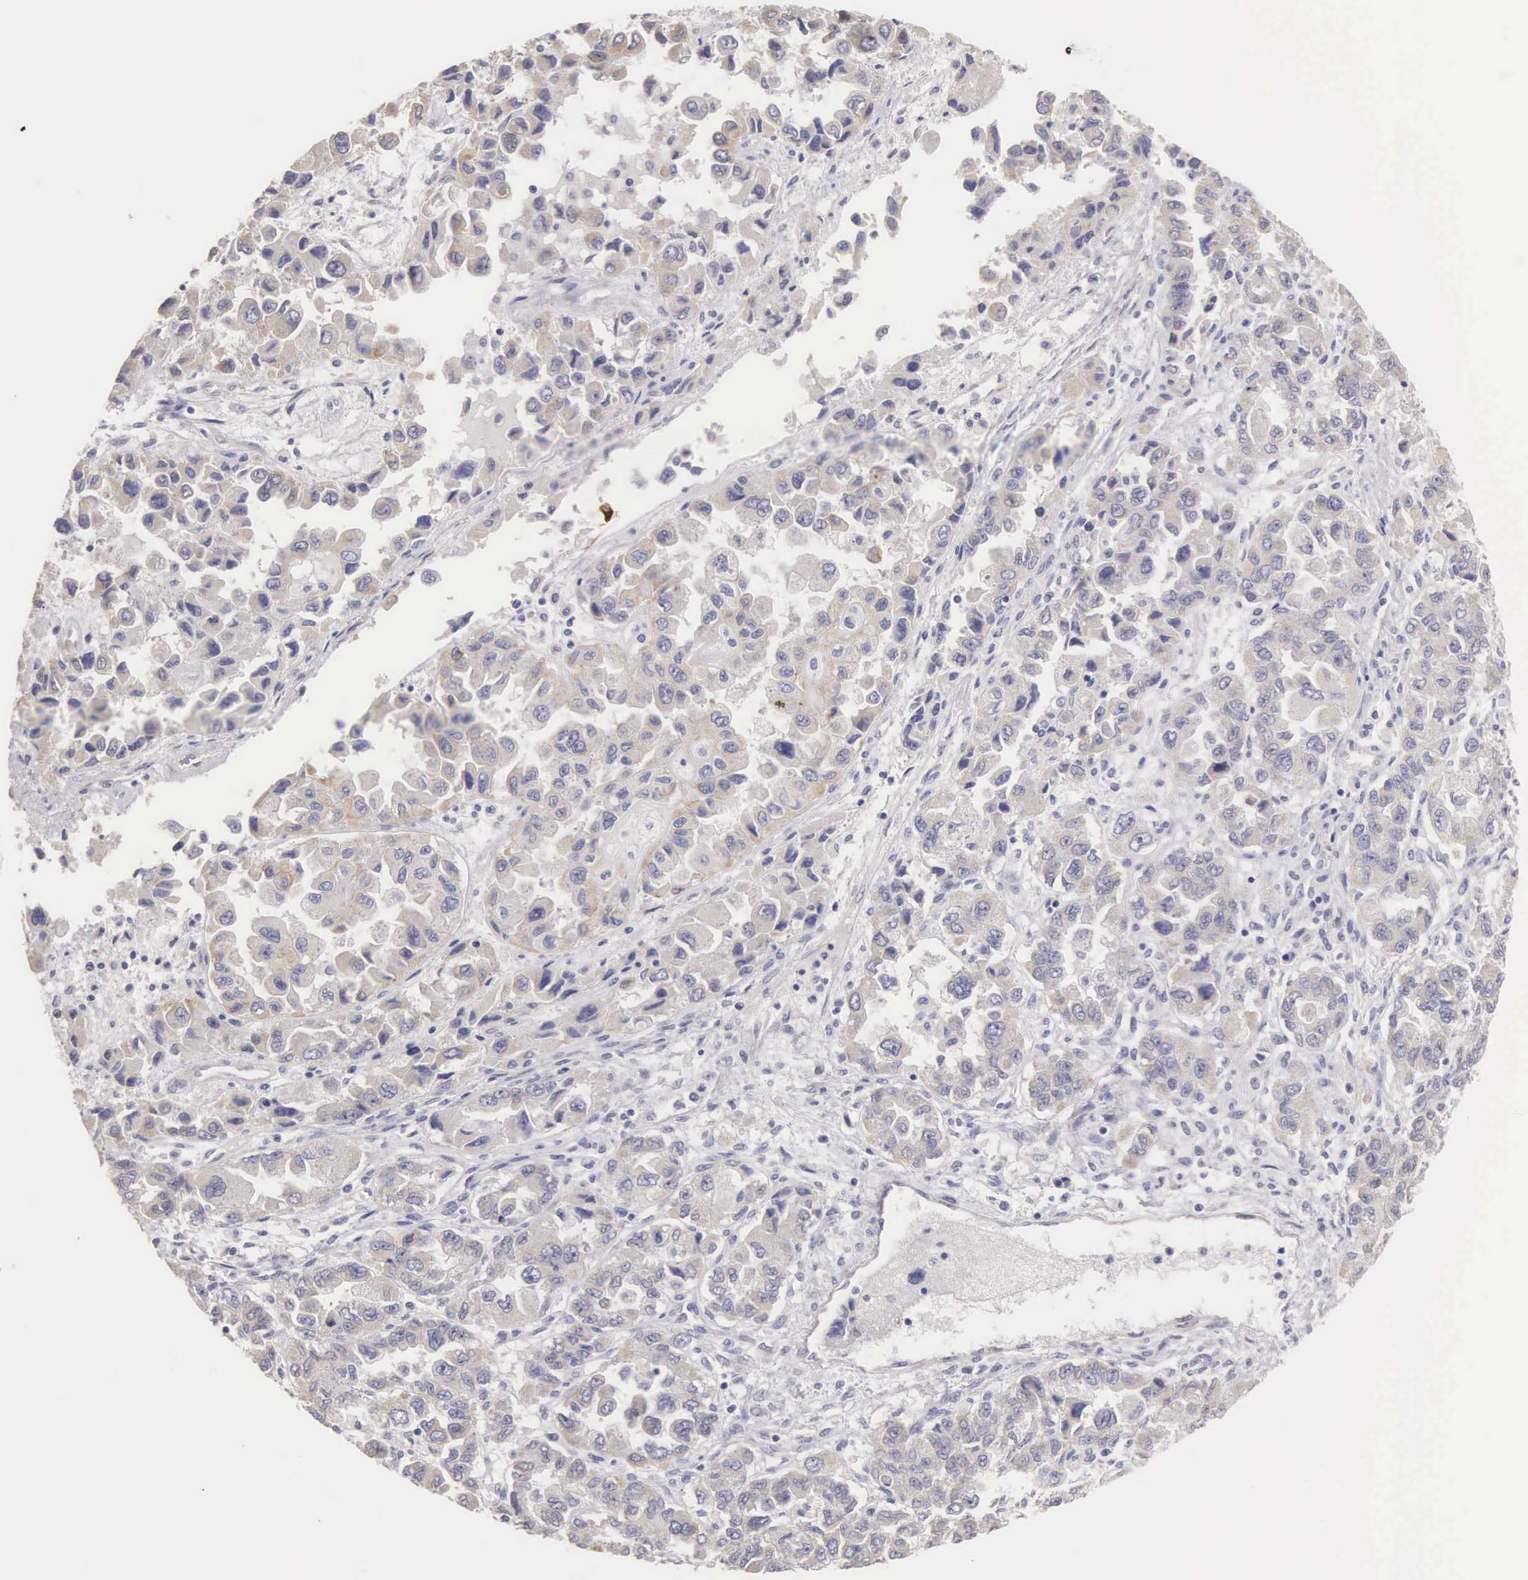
{"staining": {"intensity": "weak", "quantity": "<25%", "location": "cytoplasmic/membranous"}, "tissue": "ovarian cancer", "cell_type": "Tumor cells", "image_type": "cancer", "snomed": [{"axis": "morphology", "description": "Cystadenocarcinoma, serous, NOS"}, {"axis": "topography", "description": "Ovary"}], "caption": "DAB immunohistochemical staining of serous cystadenocarcinoma (ovarian) displays no significant staining in tumor cells. The staining was performed using DAB to visualize the protein expression in brown, while the nuclei were stained in blue with hematoxylin (Magnification: 20x).", "gene": "PIR", "patient": {"sex": "female", "age": 84}}